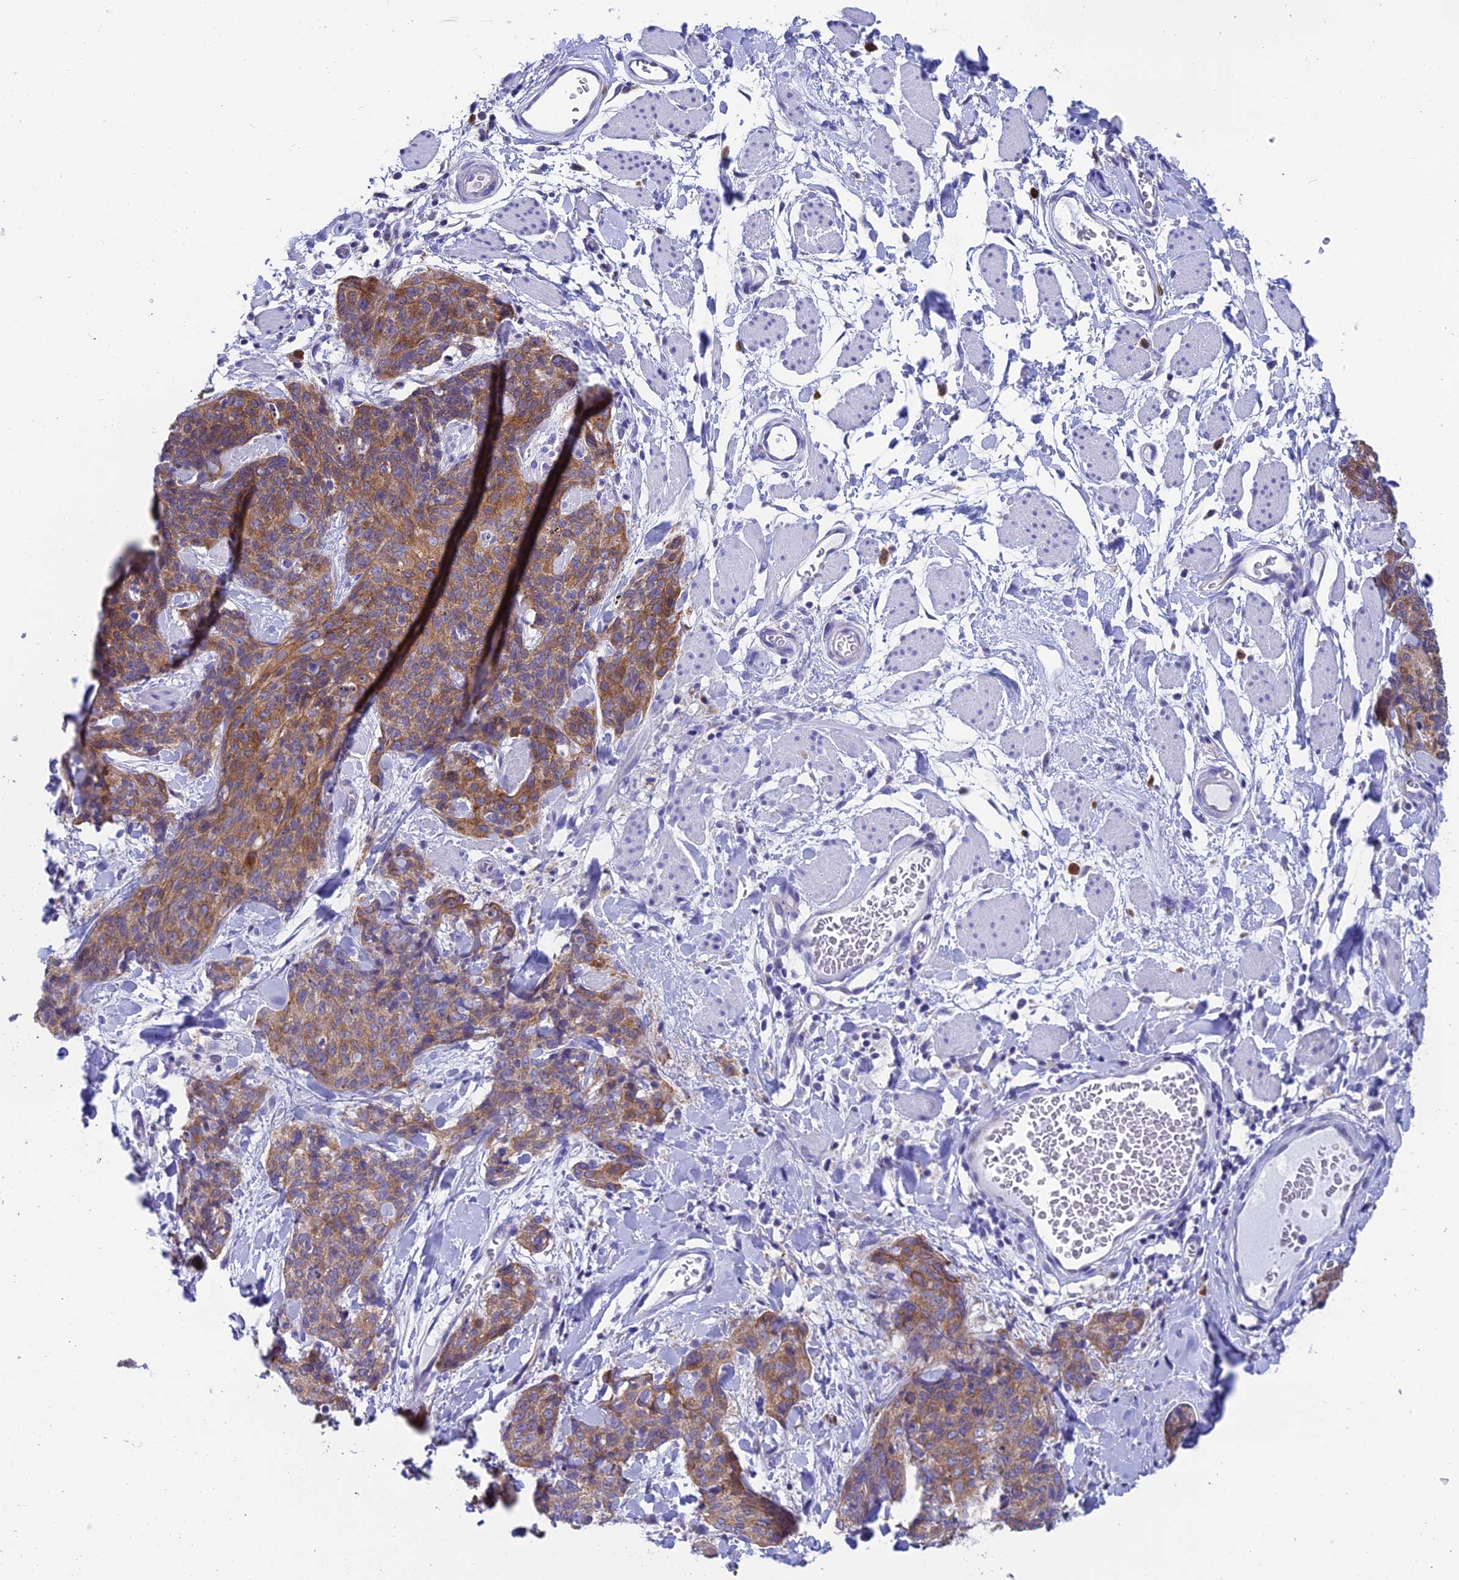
{"staining": {"intensity": "moderate", "quantity": ">75%", "location": "cytoplasmic/membranous"}, "tissue": "skin cancer", "cell_type": "Tumor cells", "image_type": "cancer", "snomed": [{"axis": "morphology", "description": "Squamous cell carcinoma, NOS"}, {"axis": "topography", "description": "Skin"}, {"axis": "topography", "description": "Vulva"}], "caption": "A brown stain shows moderate cytoplasmic/membranous expression of a protein in squamous cell carcinoma (skin) tumor cells. The protein is shown in brown color, while the nuclei are stained blue.", "gene": "REEP4", "patient": {"sex": "female", "age": 85}}